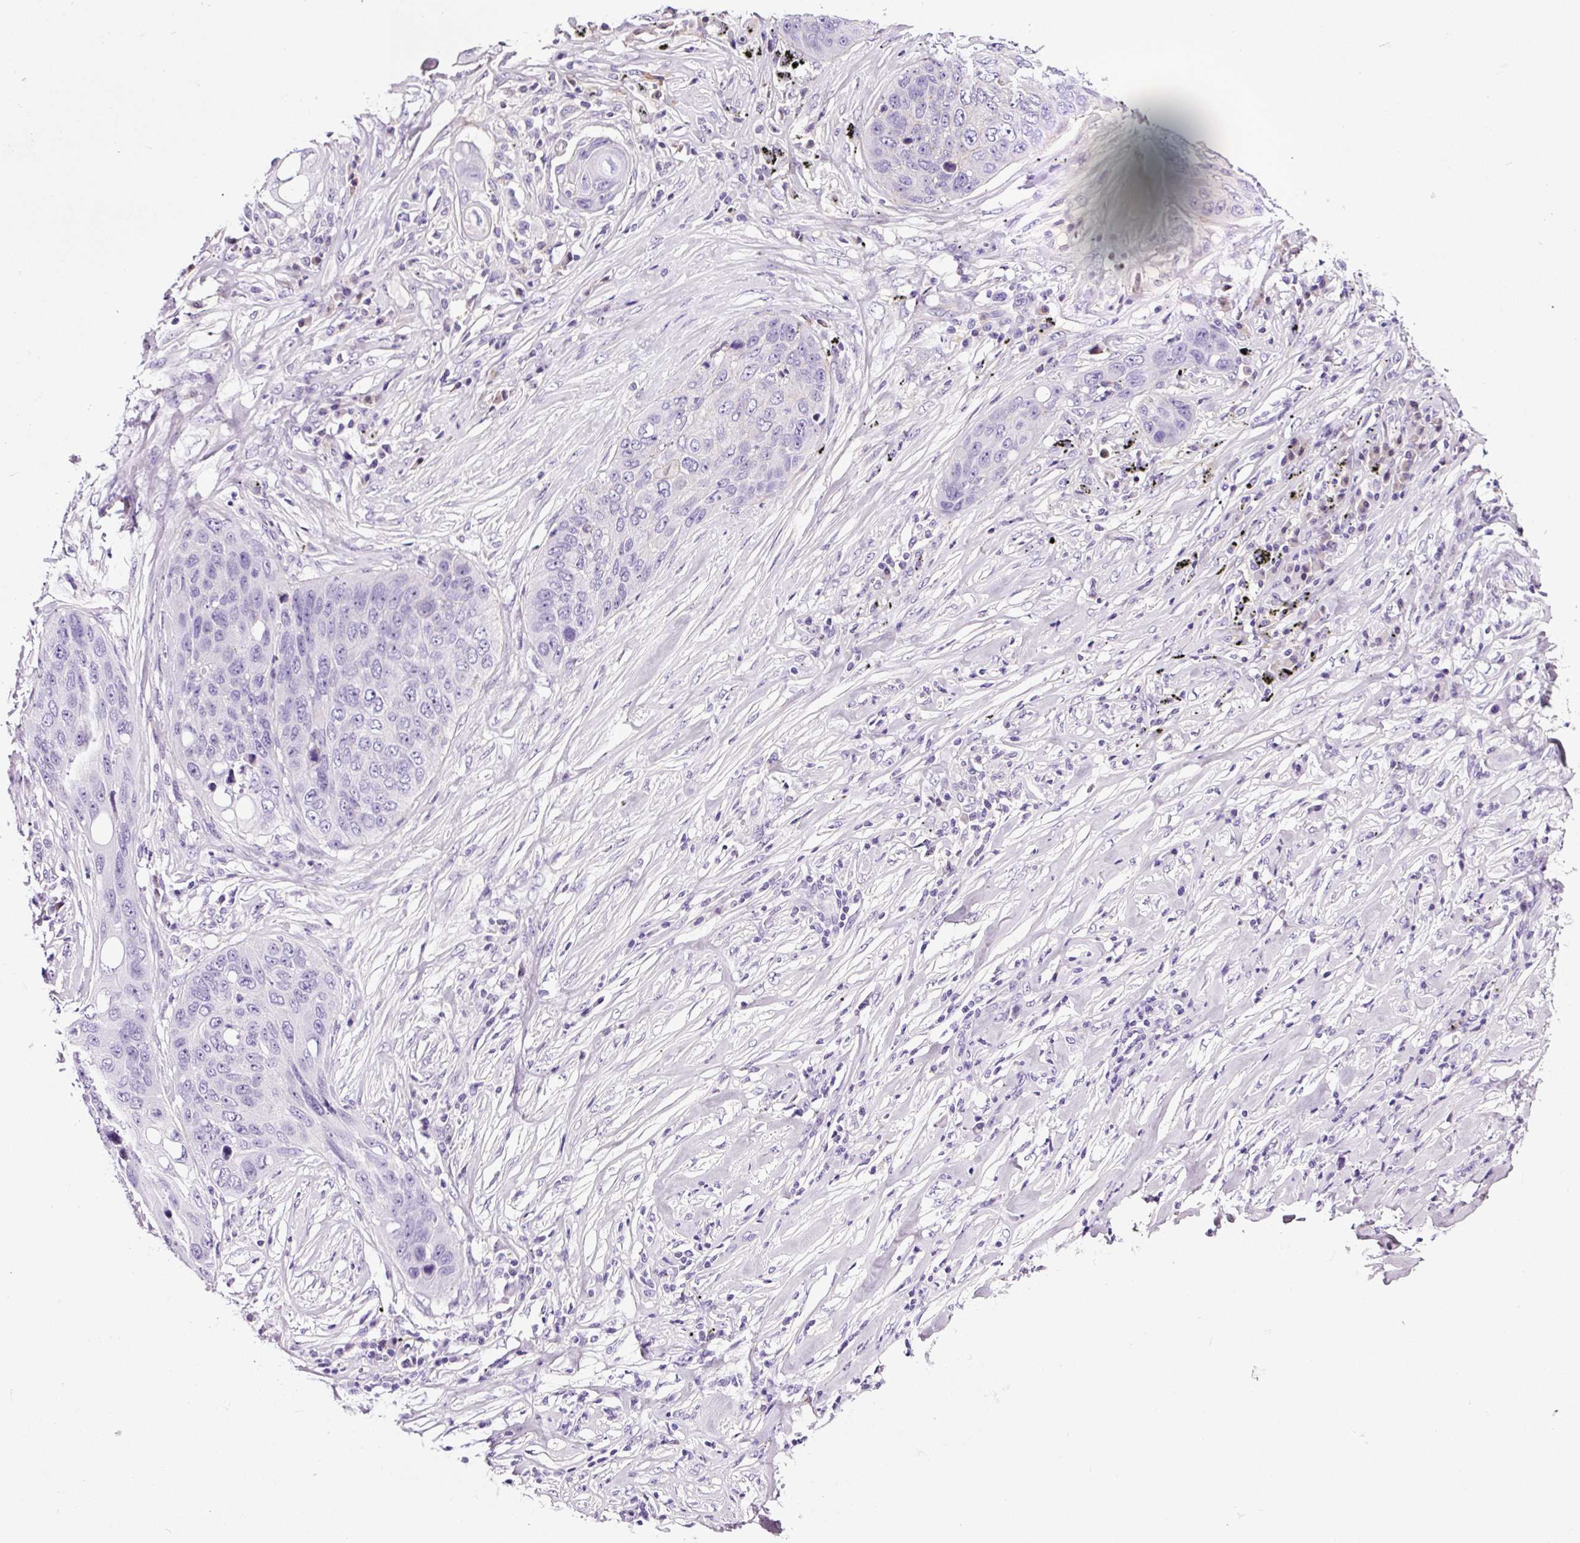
{"staining": {"intensity": "negative", "quantity": "none", "location": "none"}, "tissue": "lung cancer", "cell_type": "Tumor cells", "image_type": "cancer", "snomed": [{"axis": "morphology", "description": "Squamous cell carcinoma, NOS"}, {"axis": "topography", "description": "Lung"}], "caption": "This photomicrograph is of lung cancer (squamous cell carcinoma) stained with immunohistochemistry (IHC) to label a protein in brown with the nuclei are counter-stained blue. There is no expression in tumor cells.", "gene": "TAFA3", "patient": {"sex": "female", "age": 63}}